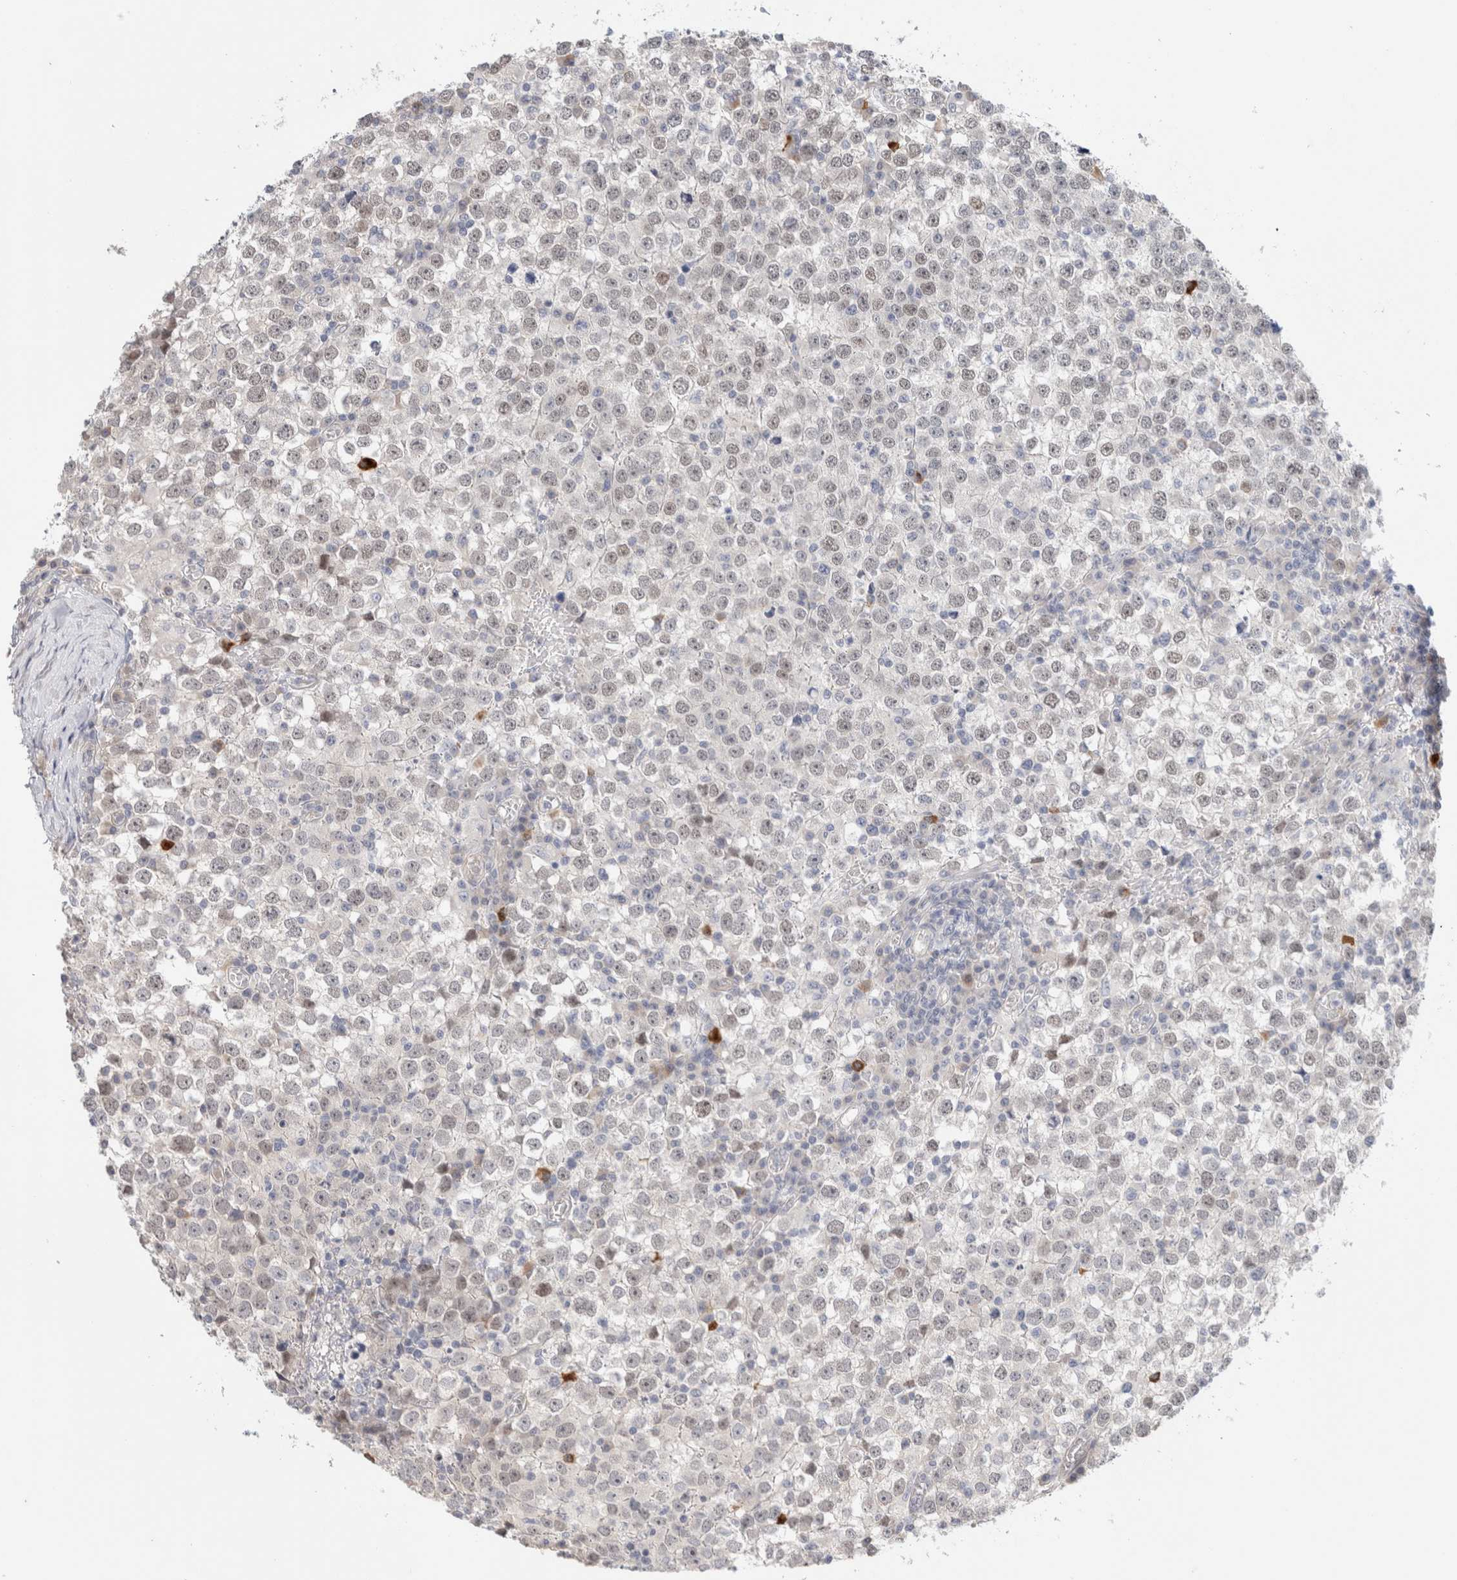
{"staining": {"intensity": "negative", "quantity": "none", "location": "none"}, "tissue": "testis cancer", "cell_type": "Tumor cells", "image_type": "cancer", "snomed": [{"axis": "morphology", "description": "Seminoma, NOS"}, {"axis": "topography", "description": "Testis"}], "caption": "IHC histopathology image of human testis cancer (seminoma) stained for a protein (brown), which reveals no positivity in tumor cells.", "gene": "SPRTN", "patient": {"sex": "male", "age": 65}}